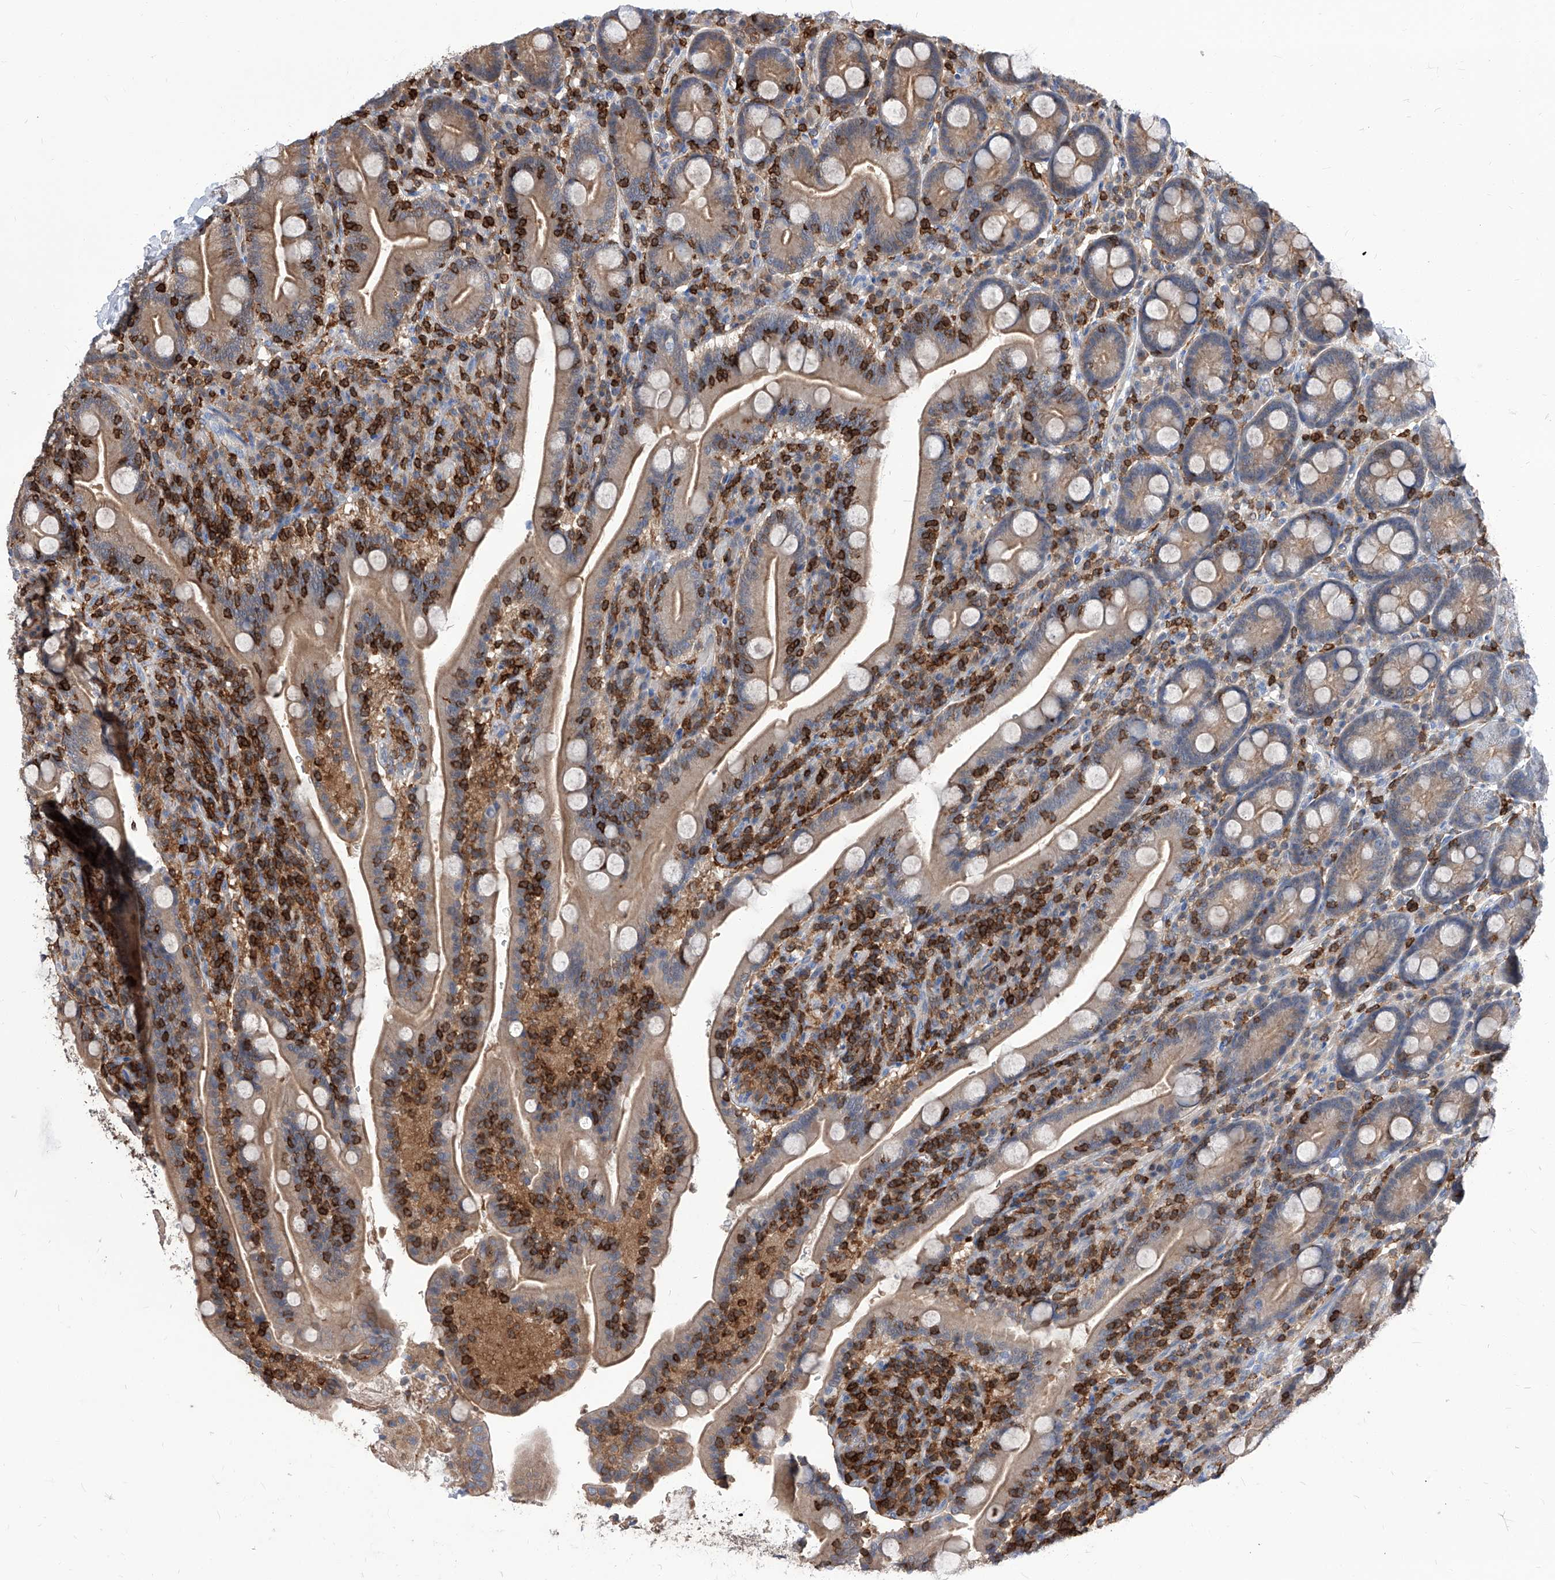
{"staining": {"intensity": "moderate", "quantity": ">75%", "location": "cytoplasmic/membranous"}, "tissue": "duodenum", "cell_type": "Glandular cells", "image_type": "normal", "snomed": [{"axis": "morphology", "description": "Normal tissue, NOS"}, {"axis": "topography", "description": "Duodenum"}], "caption": "High-magnification brightfield microscopy of normal duodenum stained with DAB (brown) and counterstained with hematoxylin (blue). glandular cells exhibit moderate cytoplasmic/membranous staining is appreciated in about>75% of cells. (Stains: DAB (3,3'-diaminobenzidine) in brown, nuclei in blue, Microscopy: brightfield microscopy at high magnification).", "gene": "ABRACL", "patient": {"sex": "male", "age": 35}}